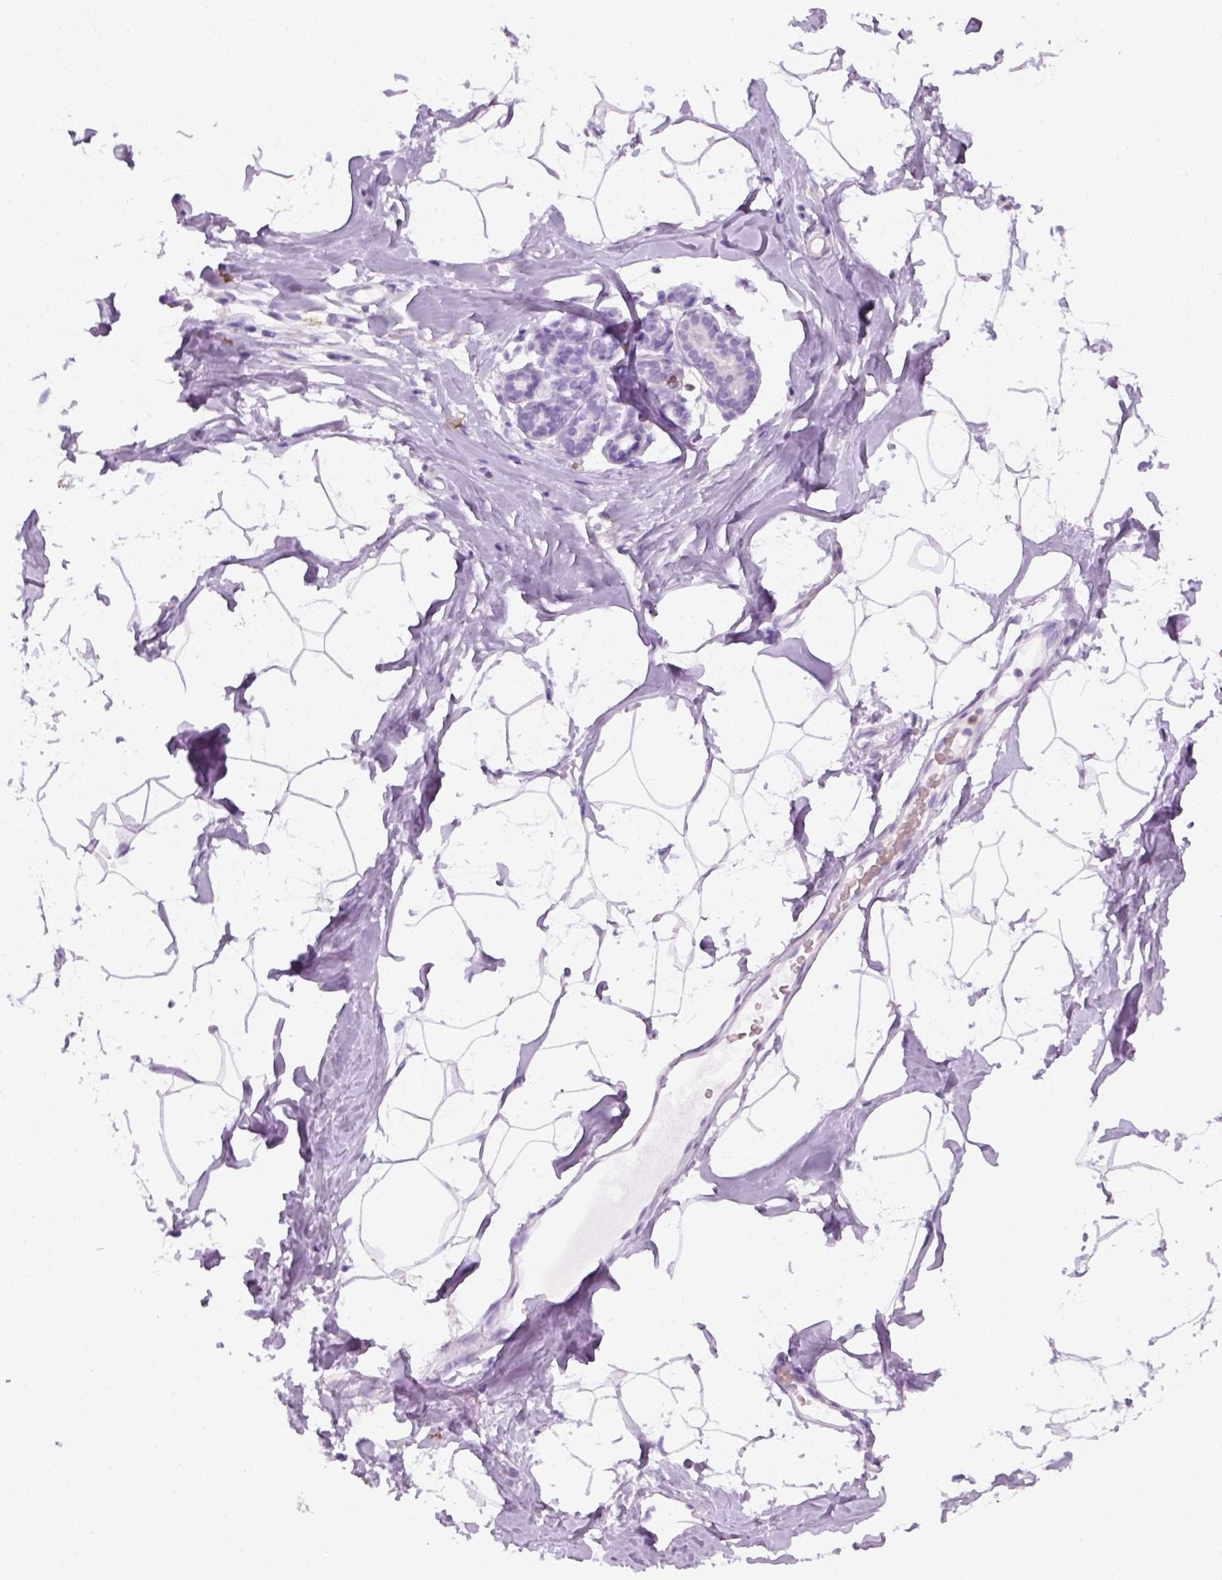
{"staining": {"intensity": "negative", "quantity": "none", "location": "none"}, "tissue": "breast", "cell_type": "Adipocytes", "image_type": "normal", "snomed": [{"axis": "morphology", "description": "Normal tissue, NOS"}, {"axis": "topography", "description": "Breast"}], "caption": "Adipocytes show no significant staining in benign breast. (Stains: DAB IHC with hematoxylin counter stain, Microscopy: brightfield microscopy at high magnification).", "gene": "AQP3", "patient": {"sex": "female", "age": 32}}